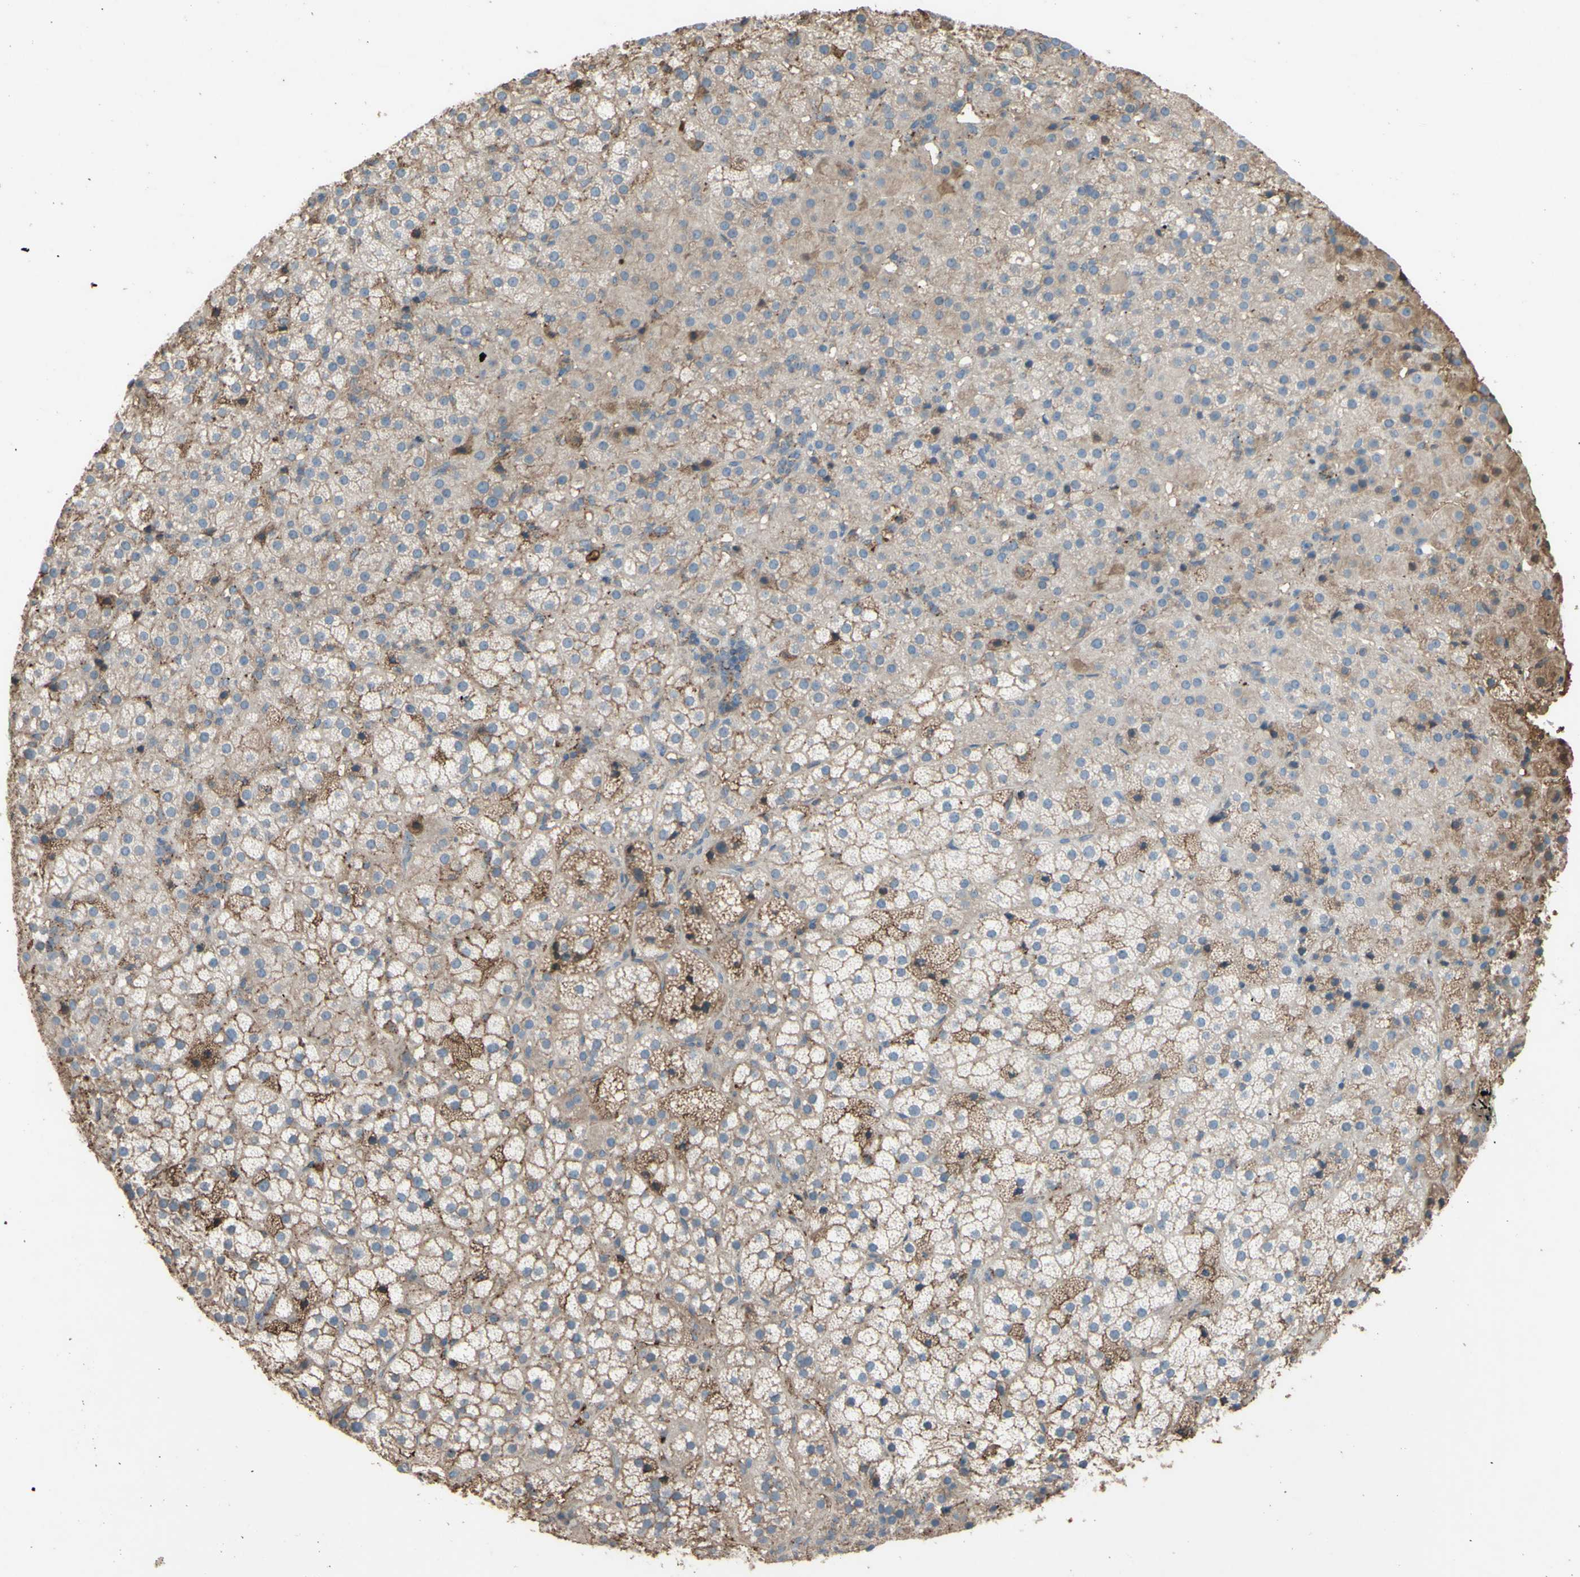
{"staining": {"intensity": "moderate", "quantity": "25%-75%", "location": "cytoplasmic/membranous"}, "tissue": "adrenal gland", "cell_type": "Glandular cells", "image_type": "normal", "snomed": [{"axis": "morphology", "description": "Normal tissue, NOS"}, {"axis": "topography", "description": "Adrenal gland"}], "caption": "The immunohistochemical stain highlights moderate cytoplasmic/membranous staining in glandular cells of benign adrenal gland. (brown staining indicates protein expression, while blue staining denotes nuclei).", "gene": "PTGDS", "patient": {"sex": "female", "age": 57}}